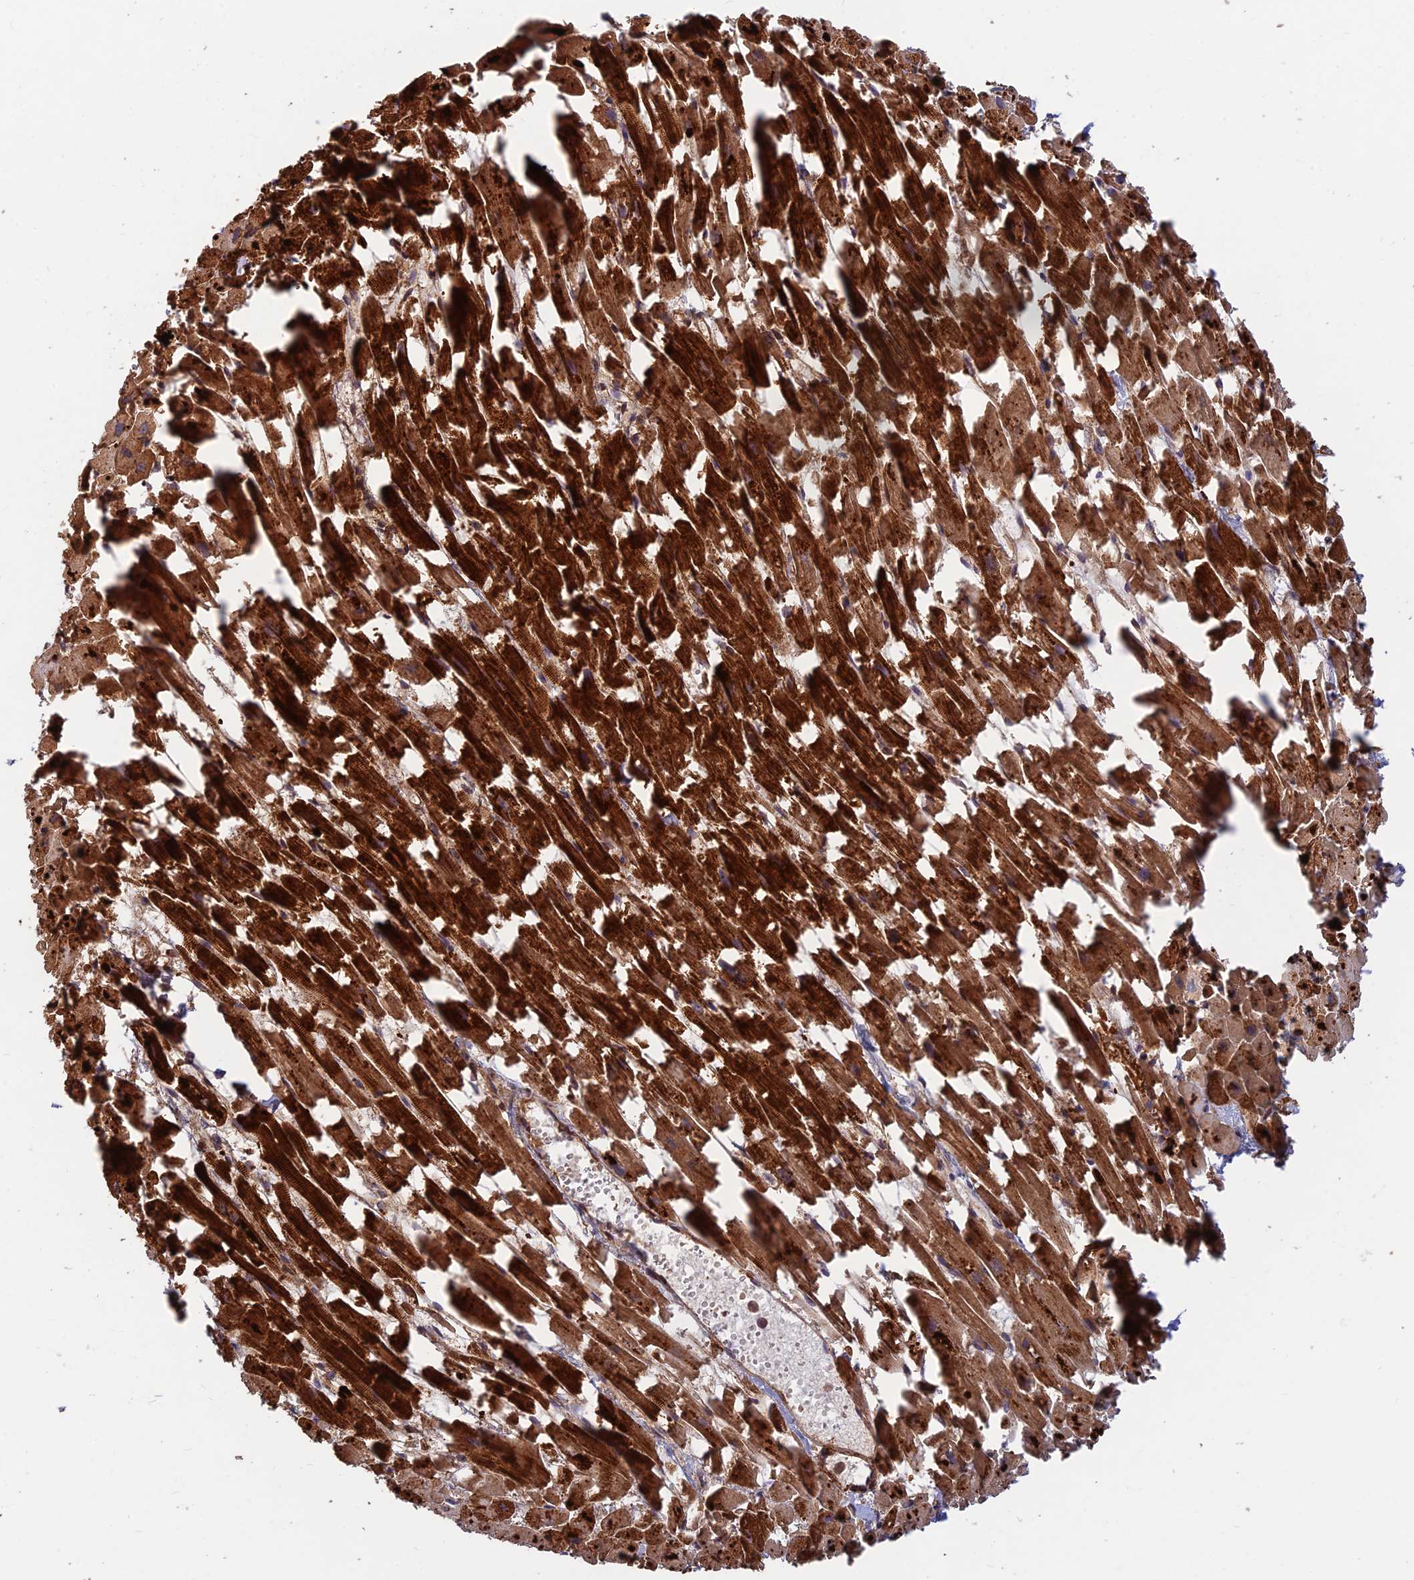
{"staining": {"intensity": "strong", "quantity": ">75%", "location": "cytoplasmic/membranous"}, "tissue": "heart muscle", "cell_type": "Cardiomyocytes", "image_type": "normal", "snomed": [{"axis": "morphology", "description": "Normal tissue, NOS"}, {"axis": "topography", "description": "Heart"}], "caption": "Immunohistochemistry of unremarkable human heart muscle displays high levels of strong cytoplasmic/membranous expression in about >75% of cardiomyocytes. Using DAB (brown) and hematoxylin (blue) stains, captured at high magnification using brightfield microscopy.", "gene": "RELCH", "patient": {"sex": "female", "age": 64}}